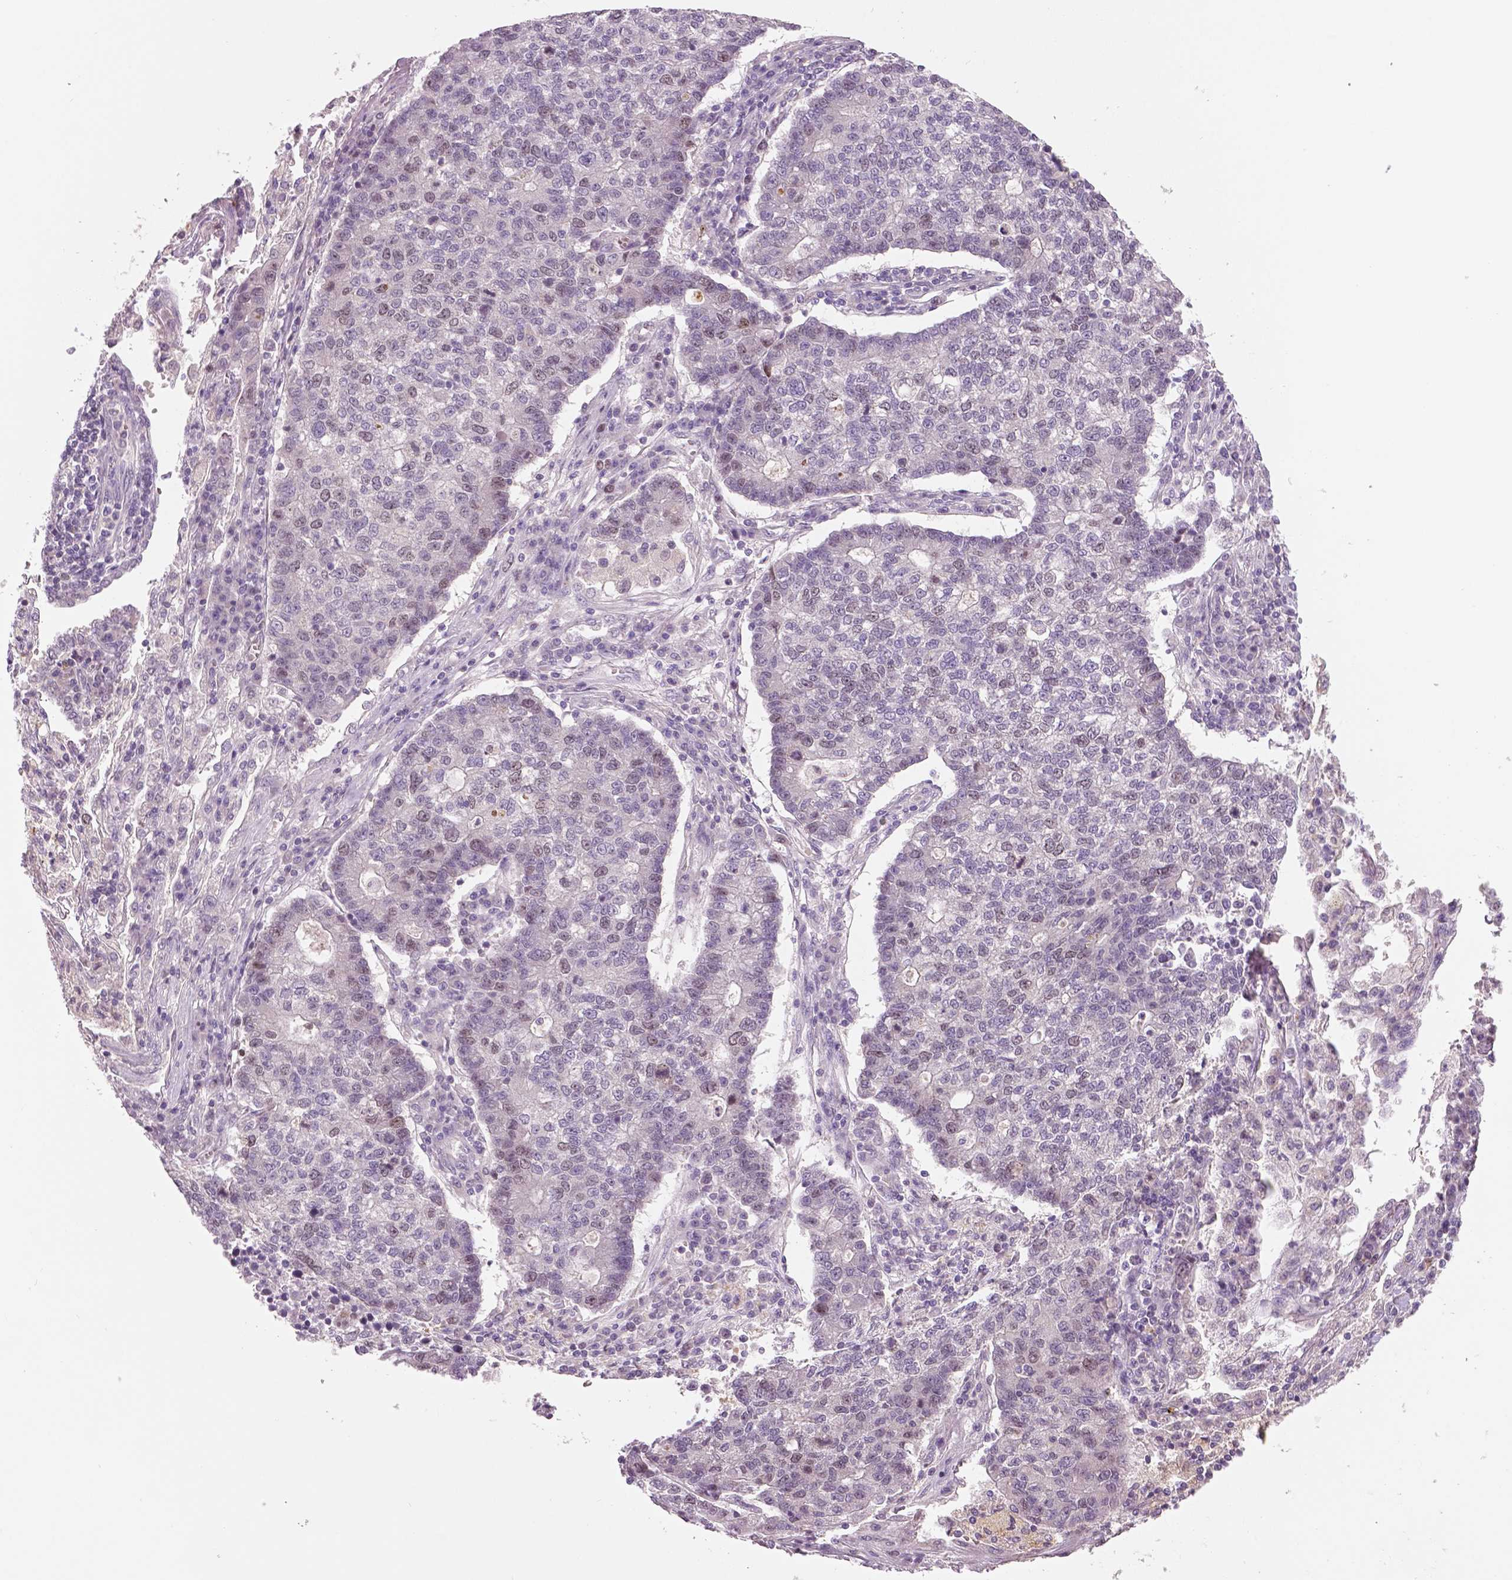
{"staining": {"intensity": "weak", "quantity": "<25%", "location": "nuclear"}, "tissue": "lung cancer", "cell_type": "Tumor cells", "image_type": "cancer", "snomed": [{"axis": "morphology", "description": "Adenocarcinoma, NOS"}, {"axis": "topography", "description": "Lung"}], "caption": "This is an immunohistochemistry image of lung cancer (adenocarcinoma). There is no staining in tumor cells.", "gene": "MKI67", "patient": {"sex": "male", "age": 57}}